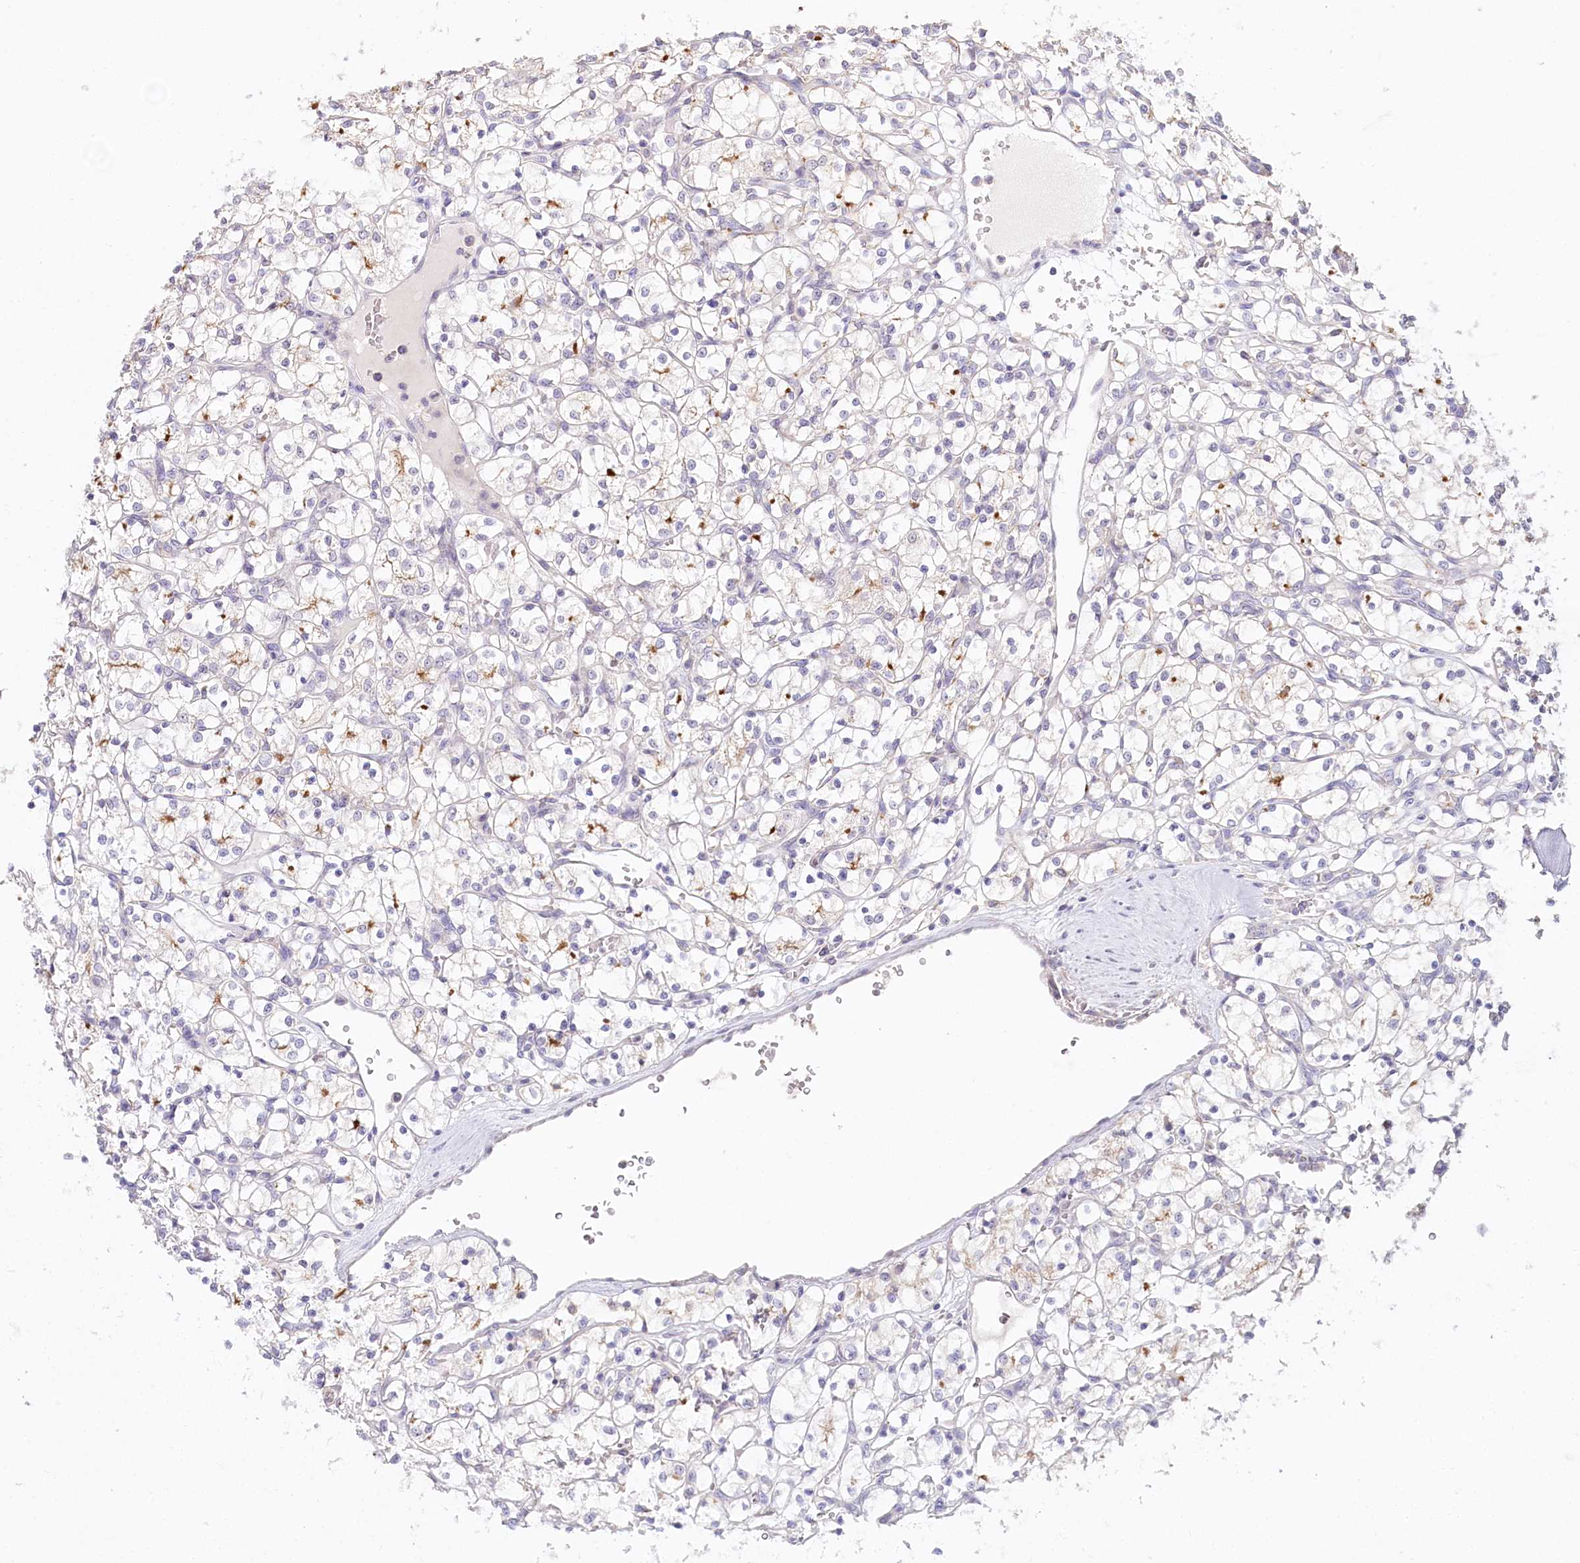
{"staining": {"intensity": "negative", "quantity": "none", "location": "none"}, "tissue": "renal cancer", "cell_type": "Tumor cells", "image_type": "cancer", "snomed": [{"axis": "morphology", "description": "Adenocarcinoma, NOS"}, {"axis": "topography", "description": "Kidney"}], "caption": "IHC histopathology image of human renal cancer stained for a protein (brown), which exhibits no expression in tumor cells.", "gene": "DAPK1", "patient": {"sex": "female", "age": 69}}